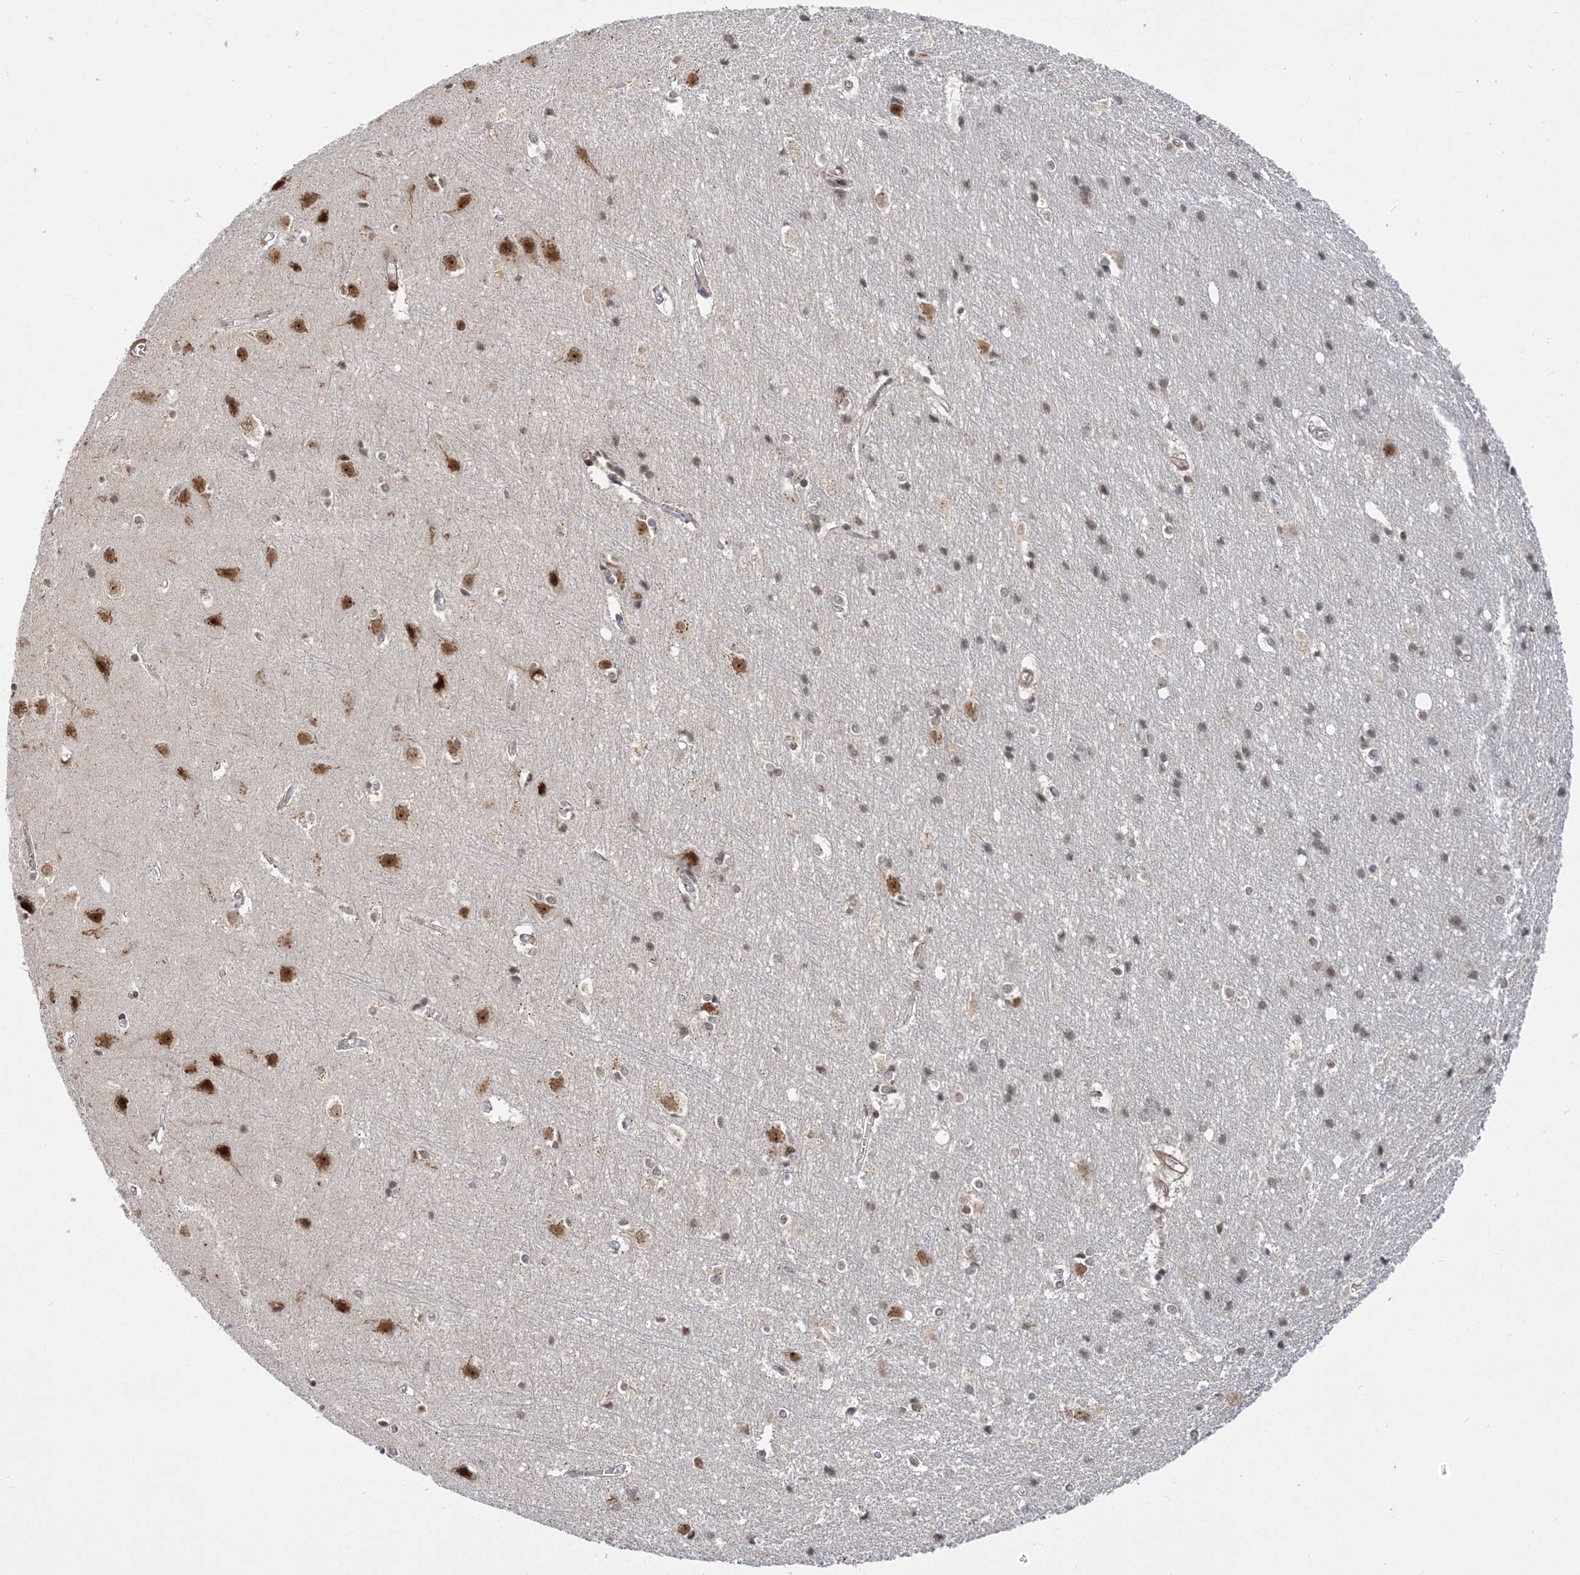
{"staining": {"intensity": "negative", "quantity": "none", "location": "none"}, "tissue": "cerebral cortex", "cell_type": "Endothelial cells", "image_type": "normal", "snomed": [{"axis": "morphology", "description": "Normal tissue, NOS"}, {"axis": "topography", "description": "Cerebral cortex"}], "caption": "Immunohistochemistry image of unremarkable cerebral cortex: human cerebral cortex stained with DAB (3,3'-diaminobenzidine) reveals no significant protein expression in endothelial cells. Nuclei are stained in blue.", "gene": "PLRG1", "patient": {"sex": "male", "age": 54}}